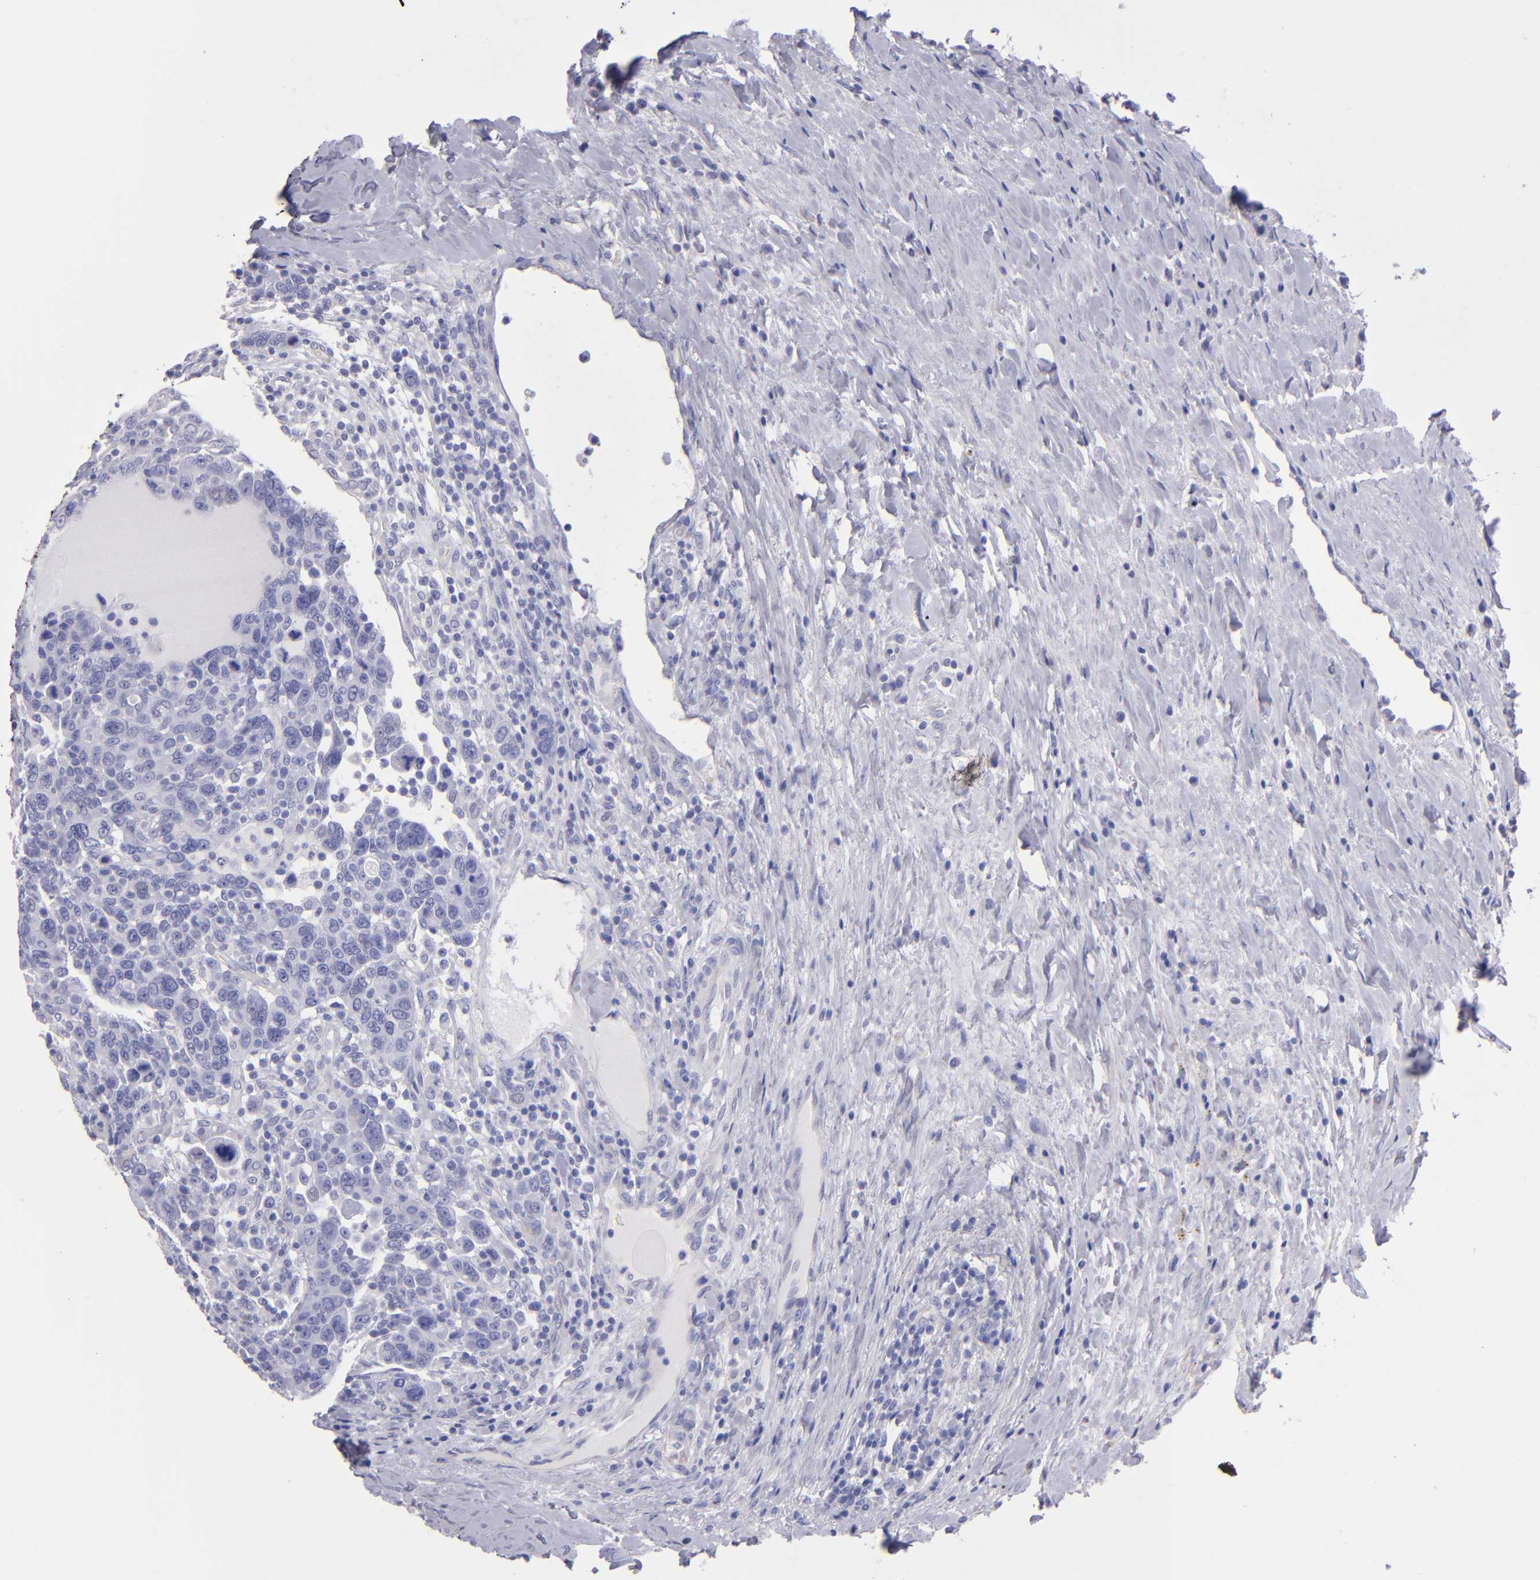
{"staining": {"intensity": "negative", "quantity": "none", "location": "none"}, "tissue": "breast cancer", "cell_type": "Tumor cells", "image_type": "cancer", "snomed": [{"axis": "morphology", "description": "Duct carcinoma"}, {"axis": "topography", "description": "Breast"}], "caption": "This is an immunohistochemistry histopathology image of intraductal carcinoma (breast). There is no positivity in tumor cells.", "gene": "TG", "patient": {"sex": "female", "age": 37}}